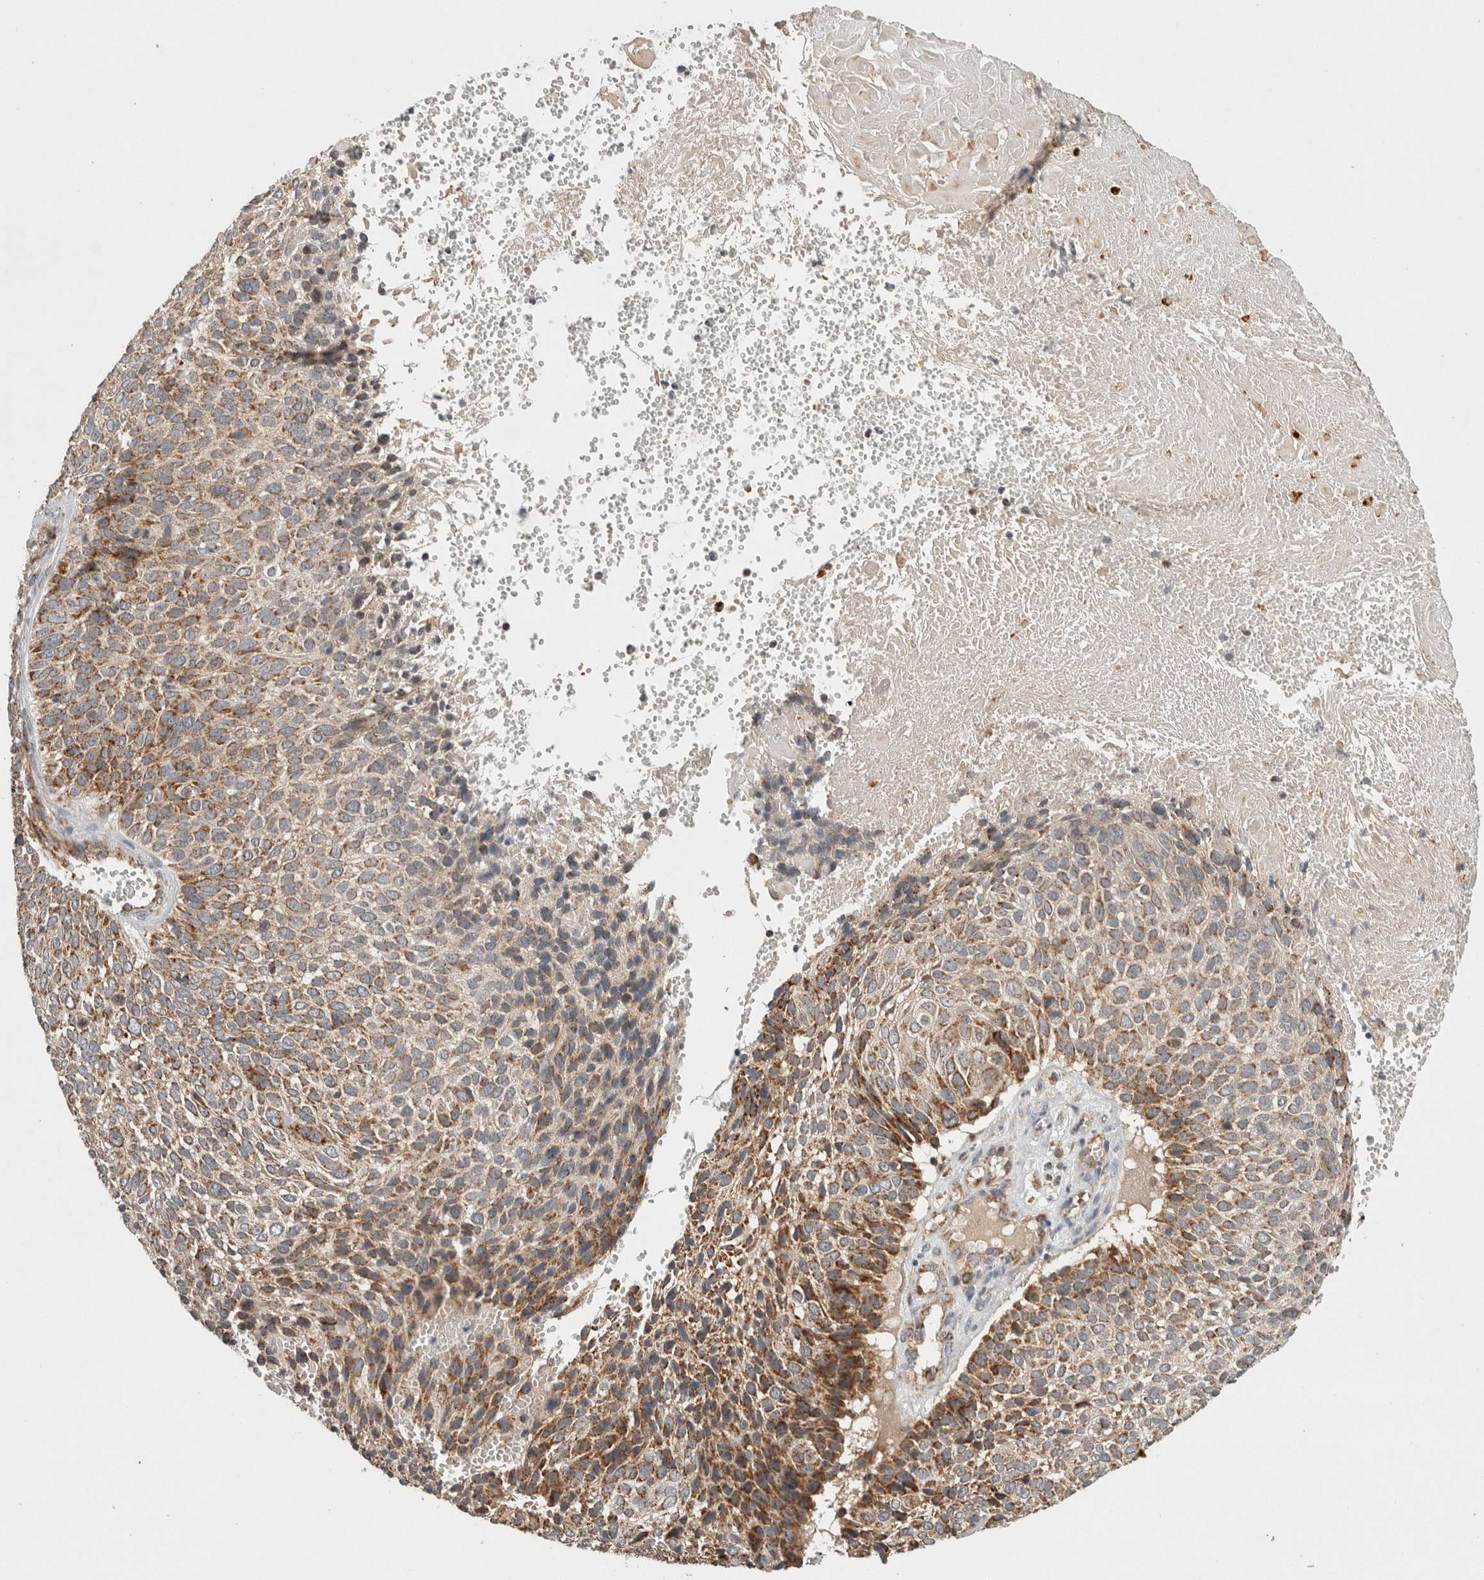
{"staining": {"intensity": "moderate", "quantity": ">75%", "location": "cytoplasmic/membranous"}, "tissue": "cervical cancer", "cell_type": "Tumor cells", "image_type": "cancer", "snomed": [{"axis": "morphology", "description": "Squamous cell carcinoma, NOS"}, {"axis": "topography", "description": "Cervix"}], "caption": "Human cervical cancer stained with a brown dye shows moderate cytoplasmic/membranous positive positivity in approximately >75% of tumor cells.", "gene": "AMPD1", "patient": {"sex": "female", "age": 74}}